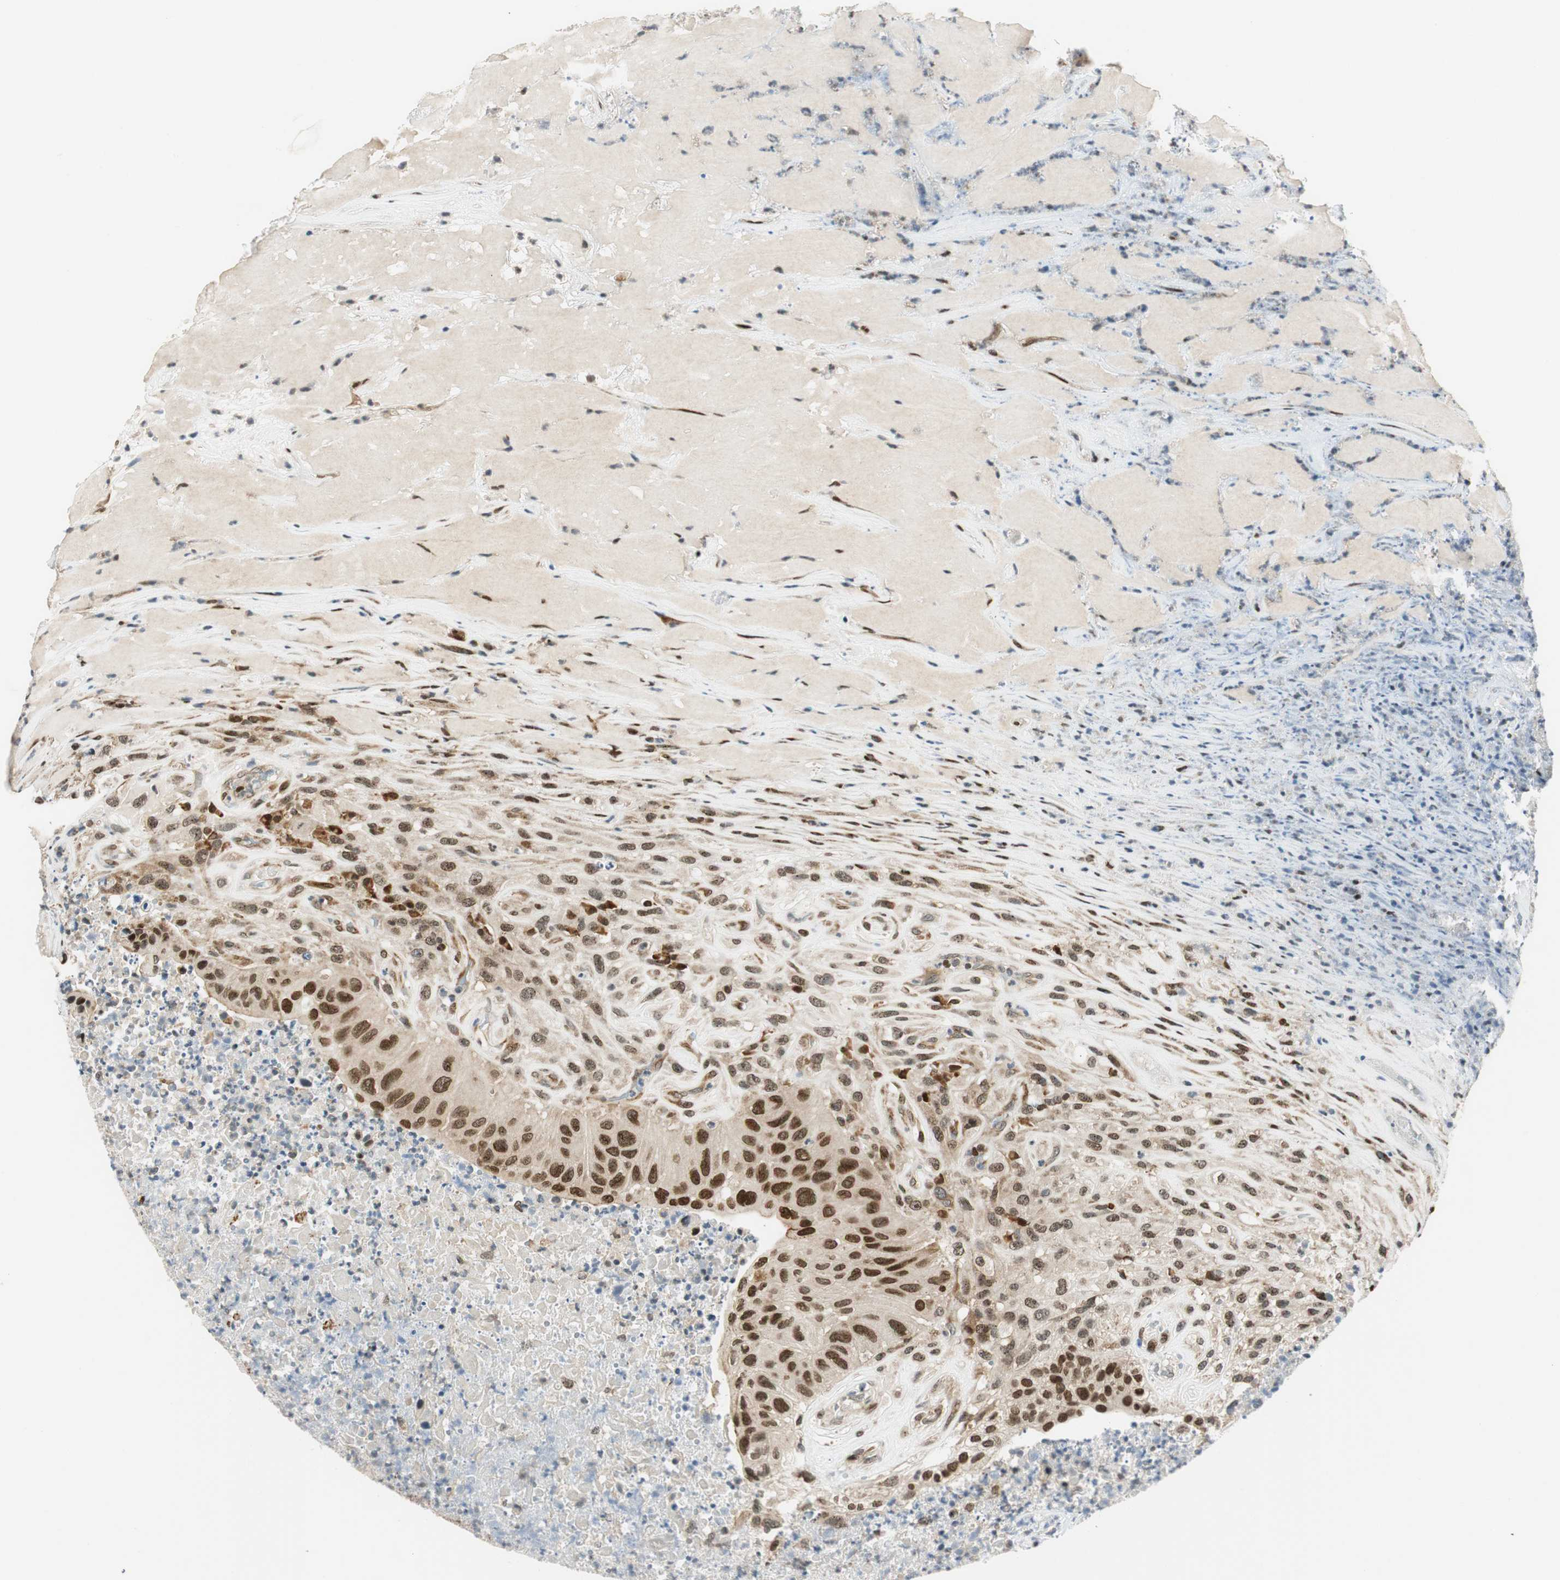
{"staining": {"intensity": "moderate", "quantity": ">75%", "location": "nuclear"}, "tissue": "urothelial cancer", "cell_type": "Tumor cells", "image_type": "cancer", "snomed": [{"axis": "morphology", "description": "Urothelial carcinoma, High grade"}, {"axis": "topography", "description": "Urinary bladder"}], "caption": "Moderate nuclear staining for a protein is present in approximately >75% of tumor cells of urothelial cancer using IHC.", "gene": "RING1", "patient": {"sex": "male", "age": 66}}